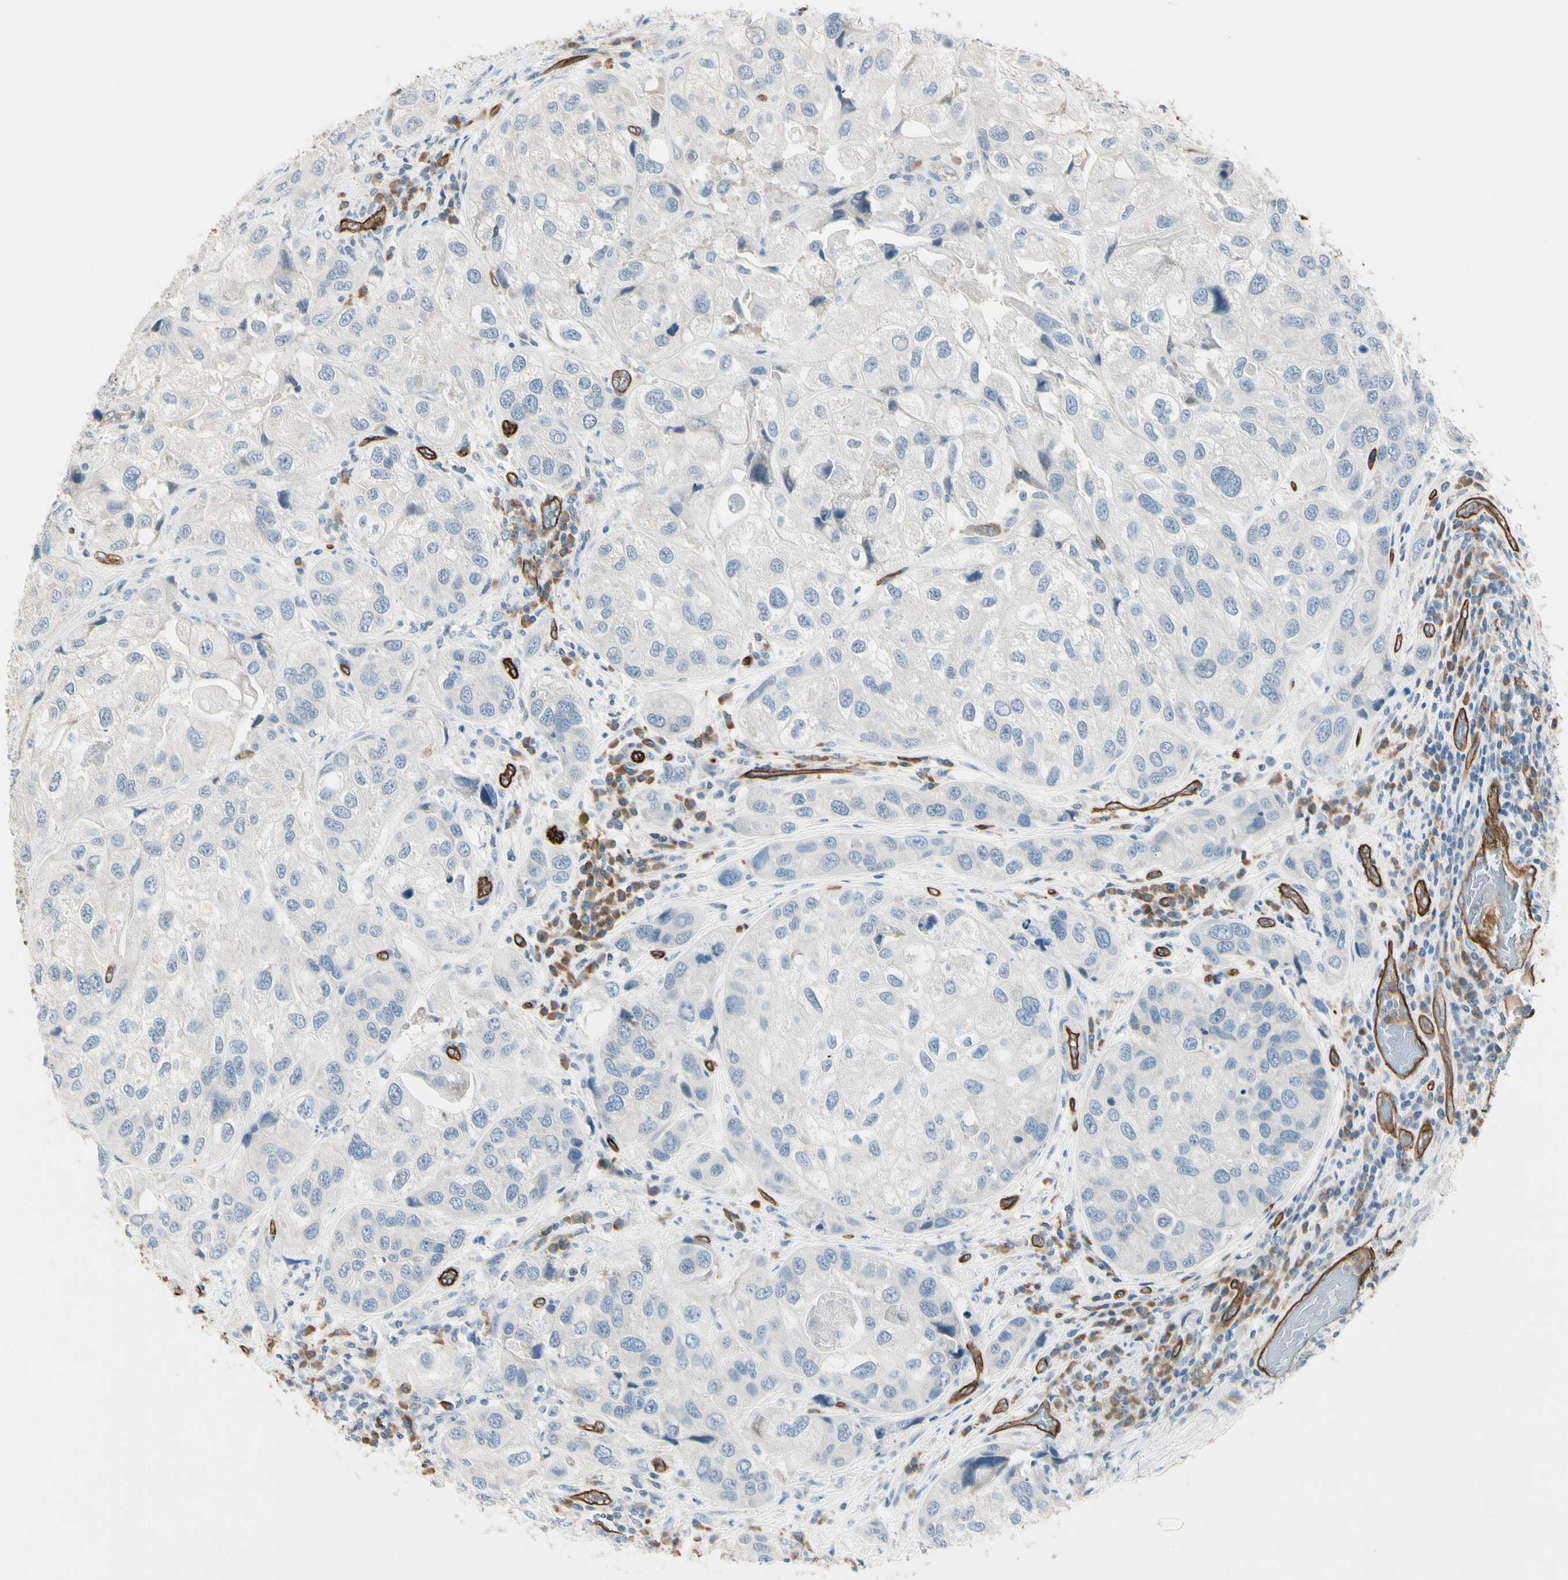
{"staining": {"intensity": "negative", "quantity": "none", "location": "none"}, "tissue": "urothelial cancer", "cell_type": "Tumor cells", "image_type": "cancer", "snomed": [{"axis": "morphology", "description": "Urothelial carcinoma, High grade"}, {"axis": "topography", "description": "Urinary bladder"}], "caption": "The histopathology image demonstrates no staining of tumor cells in high-grade urothelial carcinoma.", "gene": "CD93", "patient": {"sex": "female", "age": 64}}